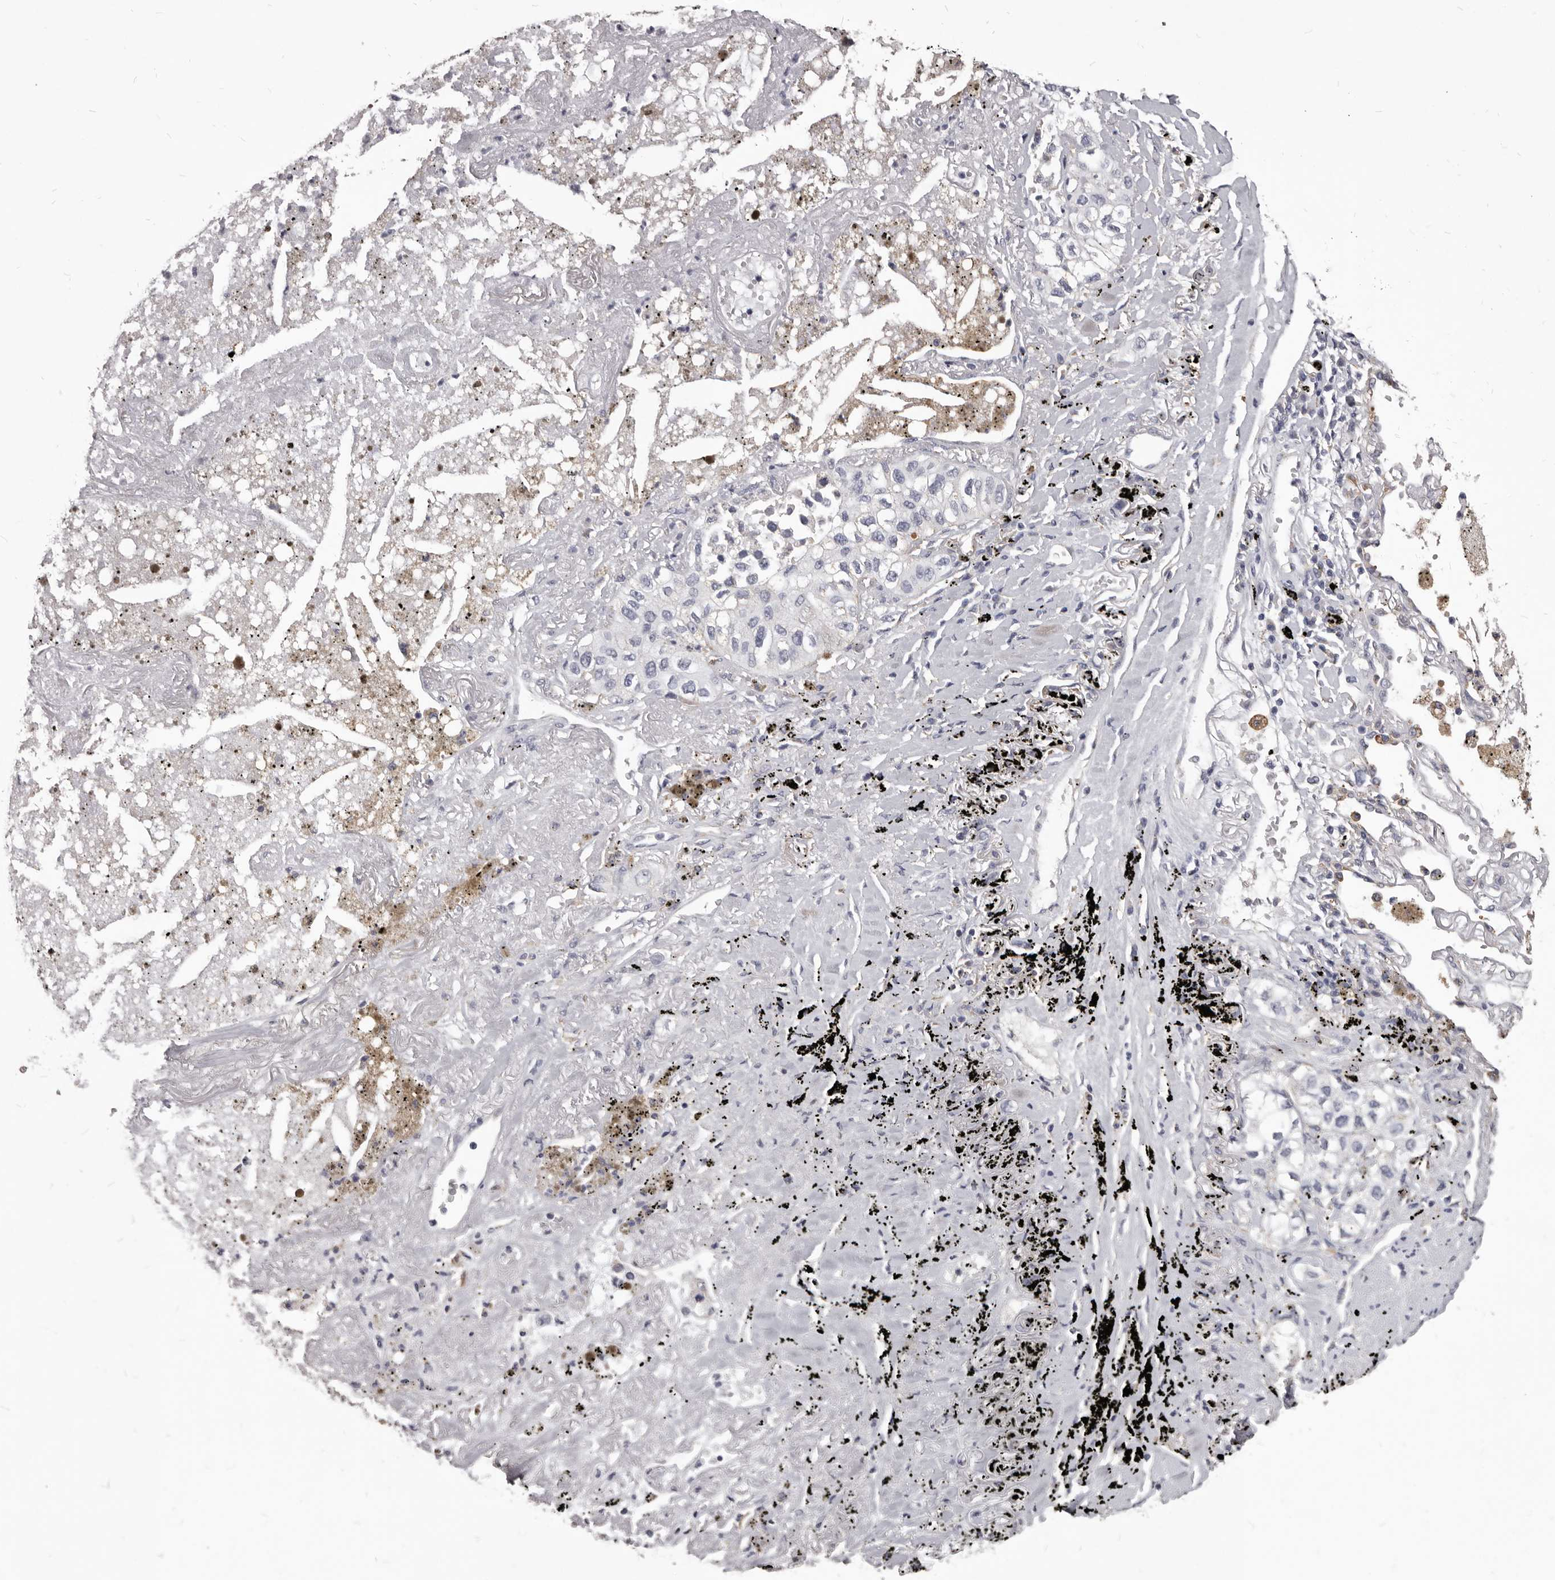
{"staining": {"intensity": "negative", "quantity": "none", "location": "none"}, "tissue": "lung cancer", "cell_type": "Tumor cells", "image_type": "cancer", "snomed": [{"axis": "morphology", "description": "Adenocarcinoma, NOS"}, {"axis": "topography", "description": "Lung"}], "caption": "Lung cancer (adenocarcinoma) was stained to show a protein in brown. There is no significant expression in tumor cells.", "gene": "PI4K2A", "patient": {"sex": "male", "age": 63}}